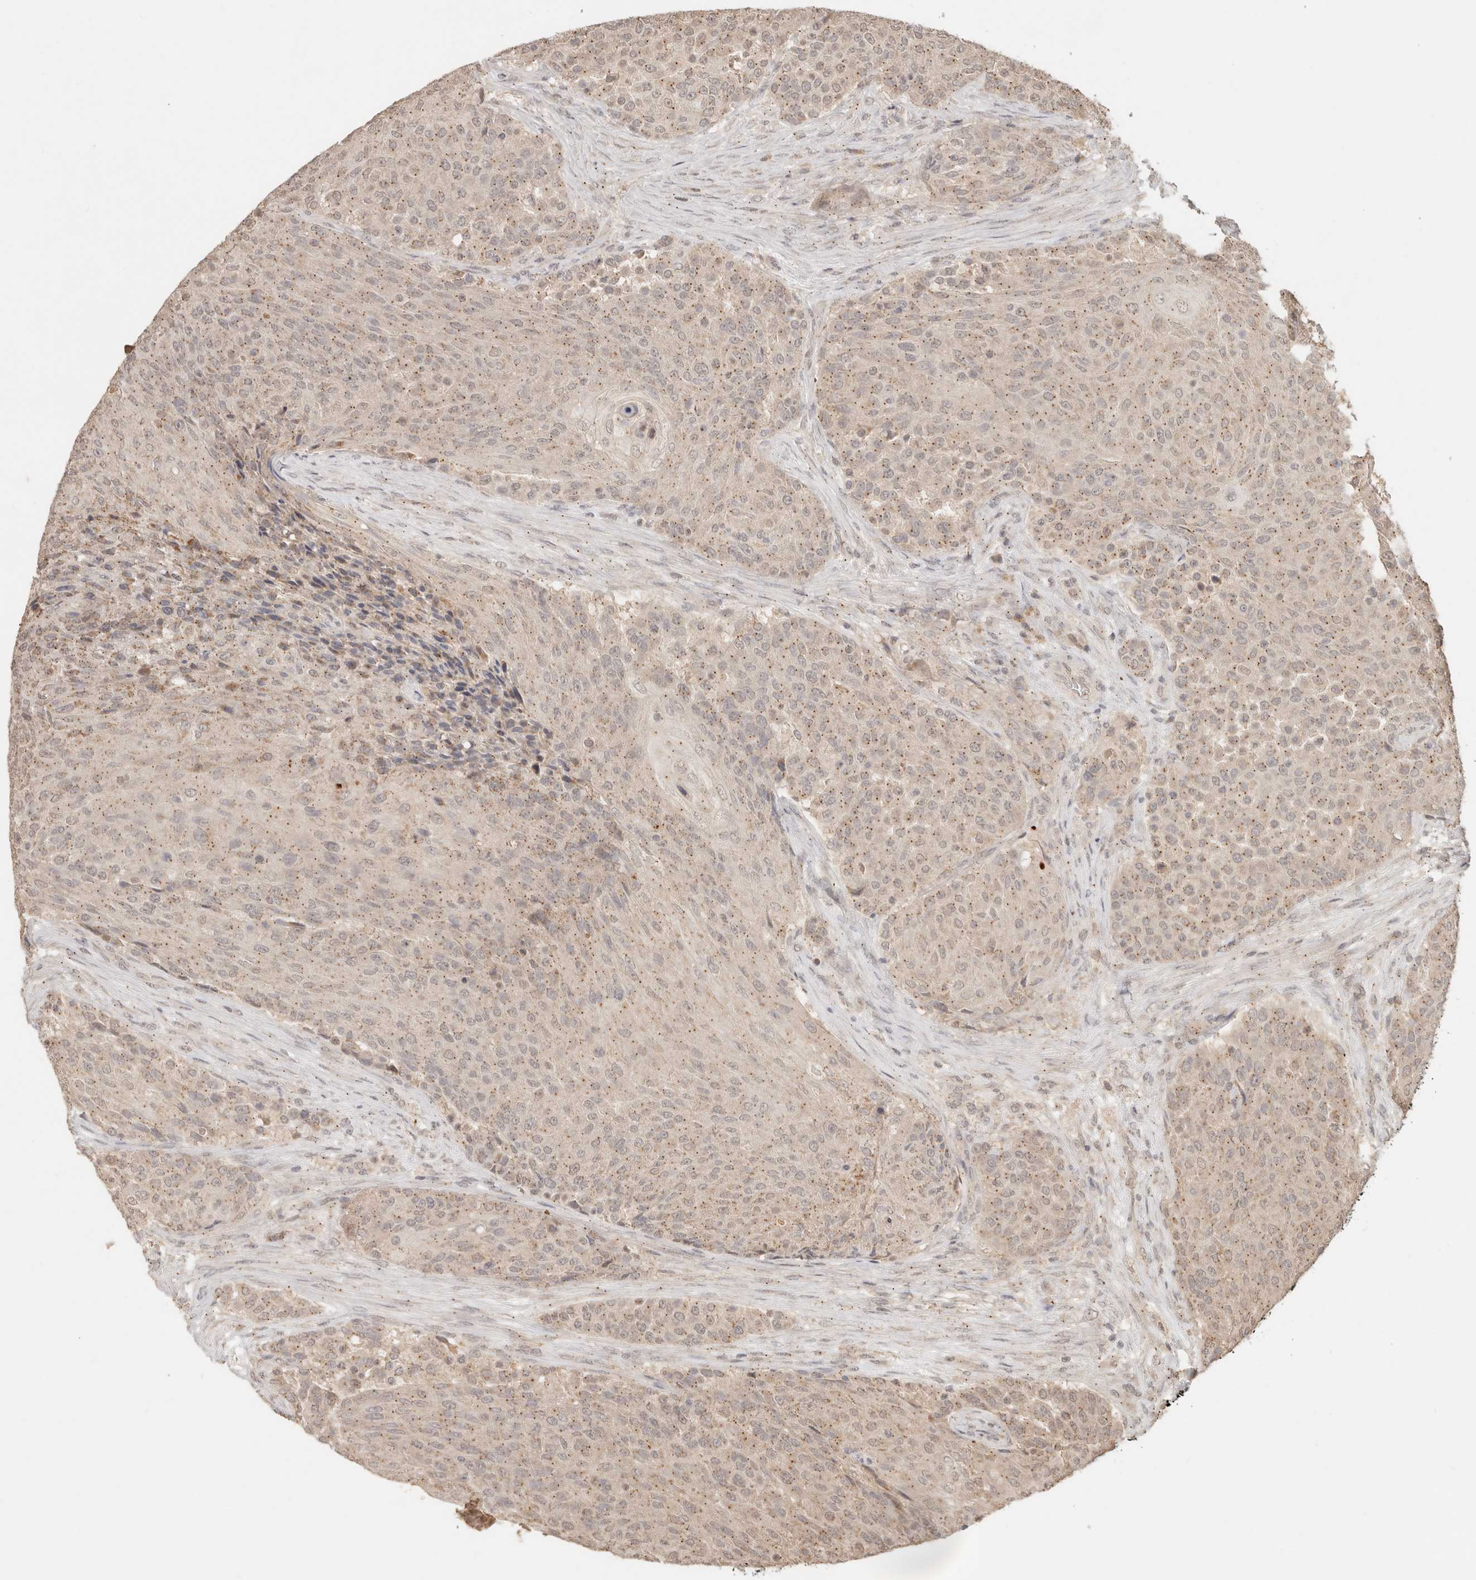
{"staining": {"intensity": "moderate", "quantity": "25%-75%", "location": "cytoplasmic/membranous"}, "tissue": "urothelial cancer", "cell_type": "Tumor cells", "image_type": "cancer", "snomed": [{"axis": "morphology", "description": "Urothelial carcinoma, High grade"}, {"axis": "topography", "description": "Urinary bladder"}], "caption": "A high-resolution image shows IHC staining of urothelial carcinoma (high-grade), which demonstrates moderate cytoplasmic/membranous expression in about 25%-75% of tumor cells.", "gene": "LMO4", "patient": {"sex": "female", "age": 63}}